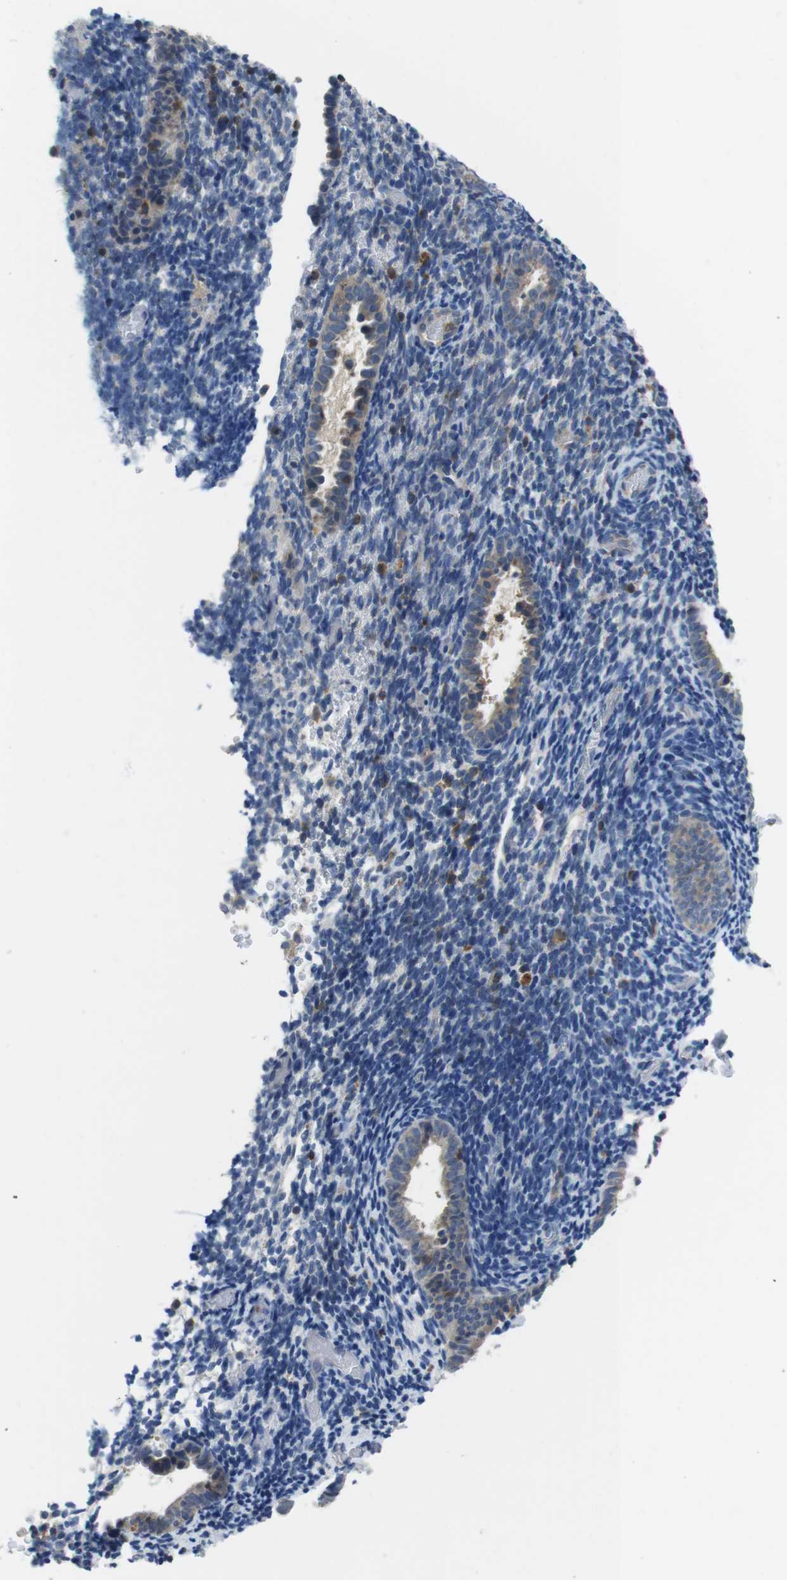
{"staining": {"intensity": "negative", "quantity": "none", "location": "none"}, "tissue": "endometrium", "cell_type": "Cells in endometrial stroma", "image_type": "normal", "snomed": [{"axis": "morphology", "description": "Normal tissue, NOS"}, {"axis": "topography", "description": "Endometrium"}], "caption": "The photomicrograph demonstrates no staining of cells in endometrial stroma in unremarkable endometrium.", "gene": "PIK3CD", "patient": {"sex": "female", "age": 51}}